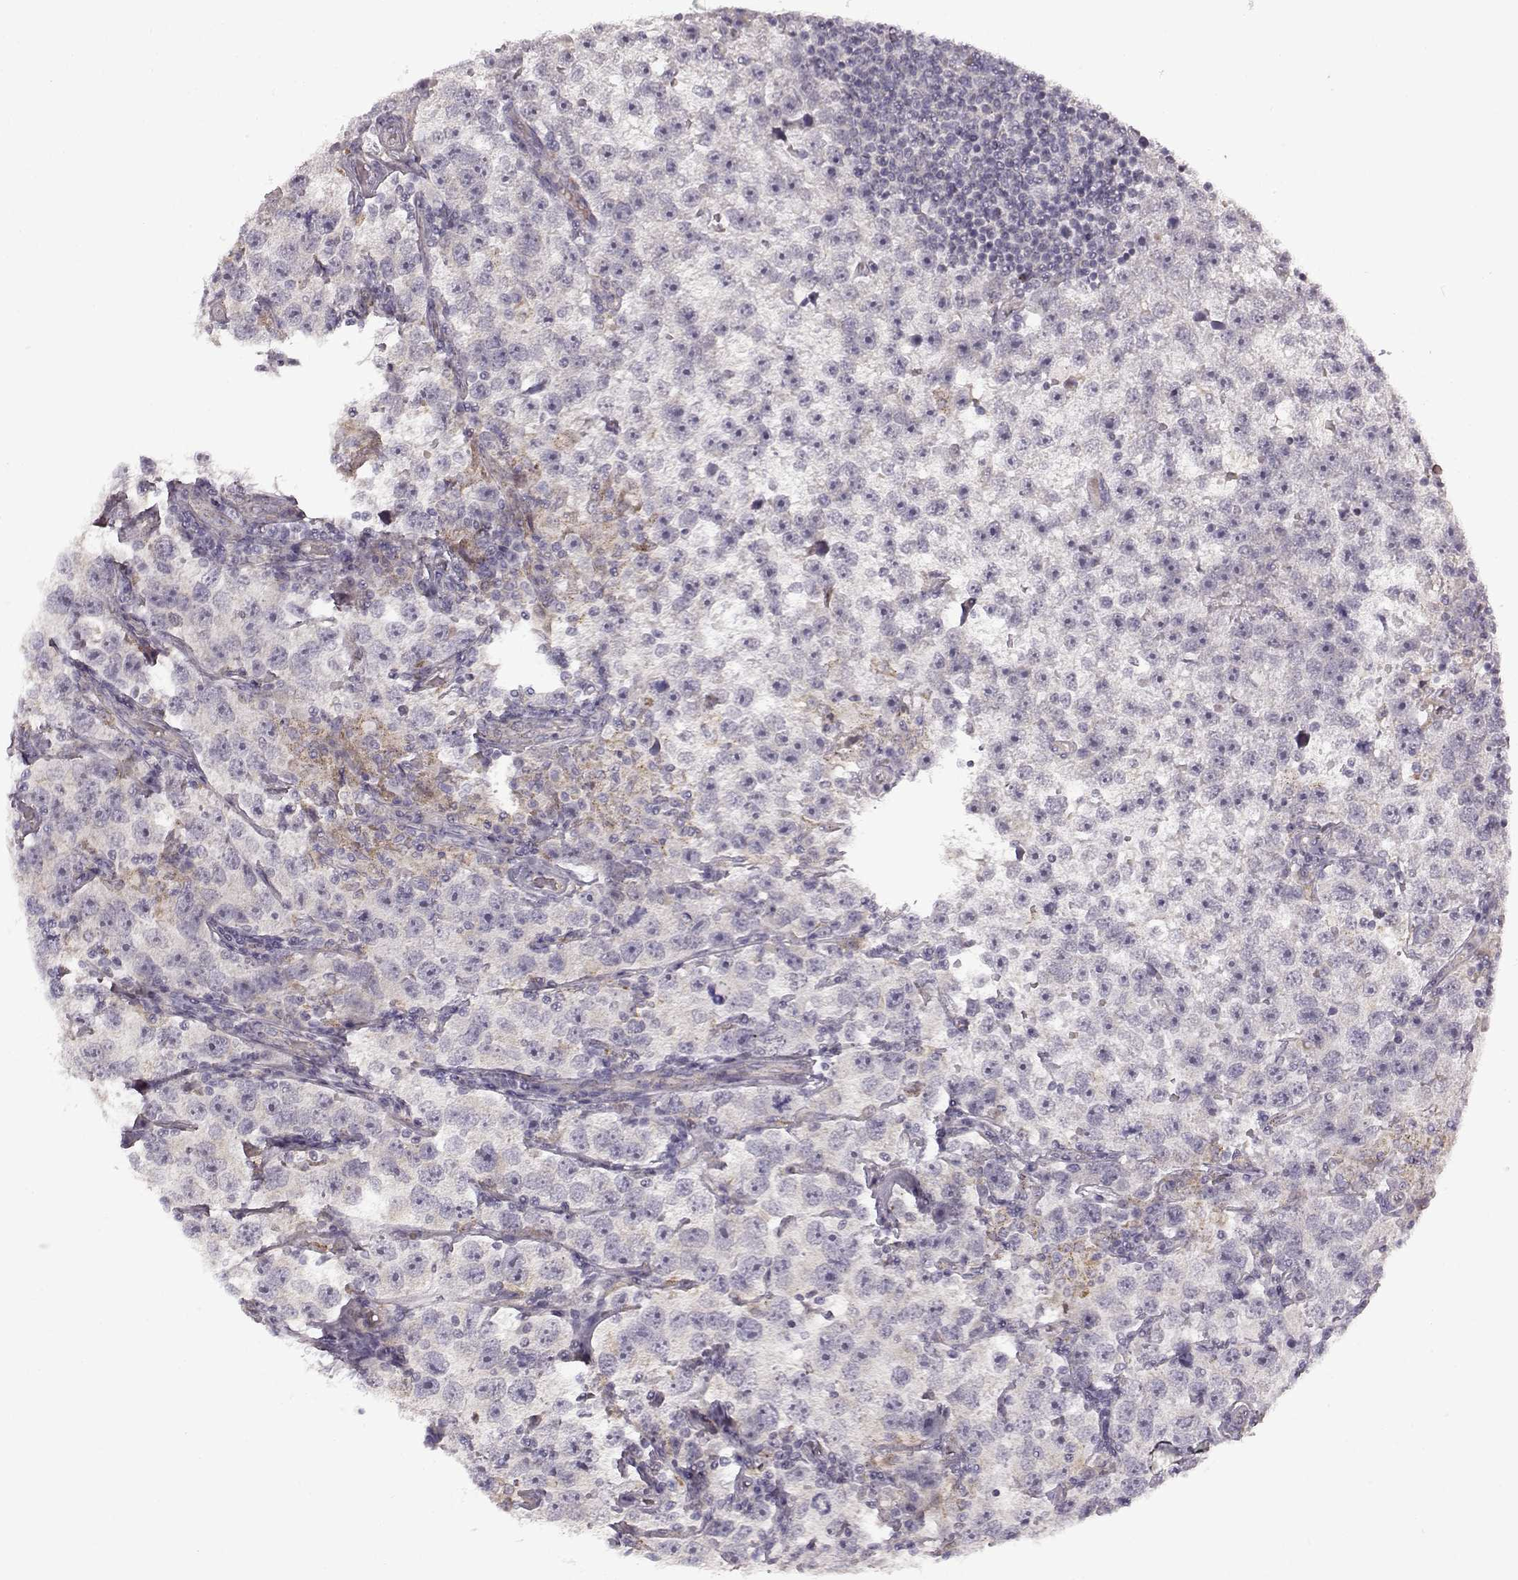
{"staining": {"intensity": "weak", "quantity": "<25%", "location": "cytoplasmic/membranous"}, "tissue": "testis cancer", "cell_type": "Tumor cells", "image_type": "cancer", "snomed": [{"axis": "morphology", "description": "Seminoma, NOS"}, {"axis": "topography", "description": "Testis"}], "caption": "Protein analysis of seminoma (testis) shows no significant expression in tumor cells.", "gene": "B3GNT6", "patient": {"sex": "male", "age": 26}}